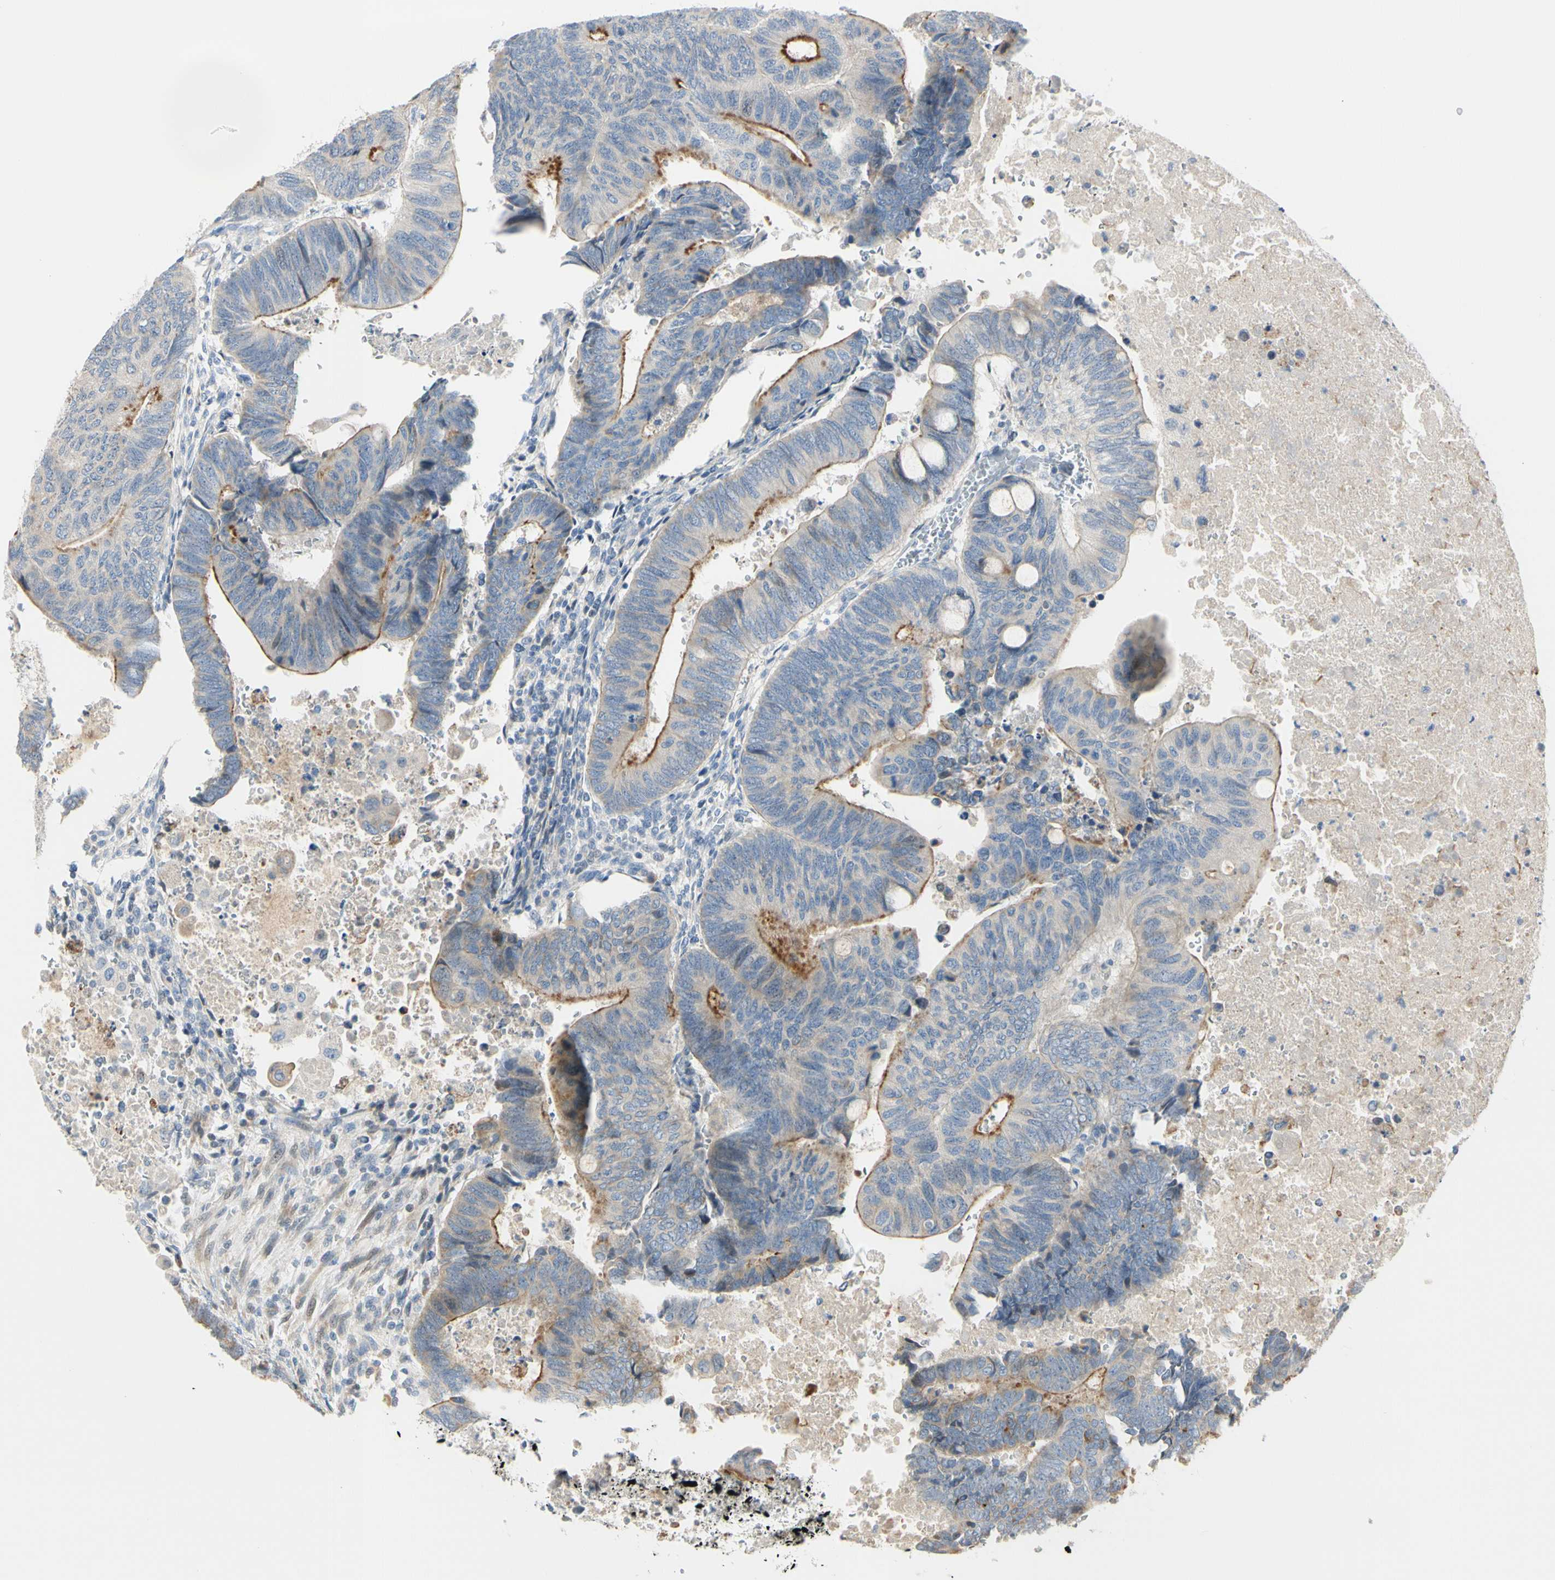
{"staining": {"intensity": "moderate", "quantity": ">75%", "location": "cytoplasmic/membranous"}, "tissue": "colorectal cancer", "cell_type": "Tumor cells", "image_type": "cancer", "snomed": [{"axis": "morphology", "description": "Normal tissue, NOS"}, {"axis": "morphology", "description": "Adenocarcinoma, NOS"}, {"axis": "topography", "description": "Rectum"}, {"axis": "topography", "description": "Peripheral nerve tissue"}], "caption": "A brown stain highlights moderate cytoplasmic/membranous expression of a protein in colorectal cancer (adenocarcinoma) tumor cells.", "gene": "NPDC1", "patient": {"sex": "male", "age": 92}}